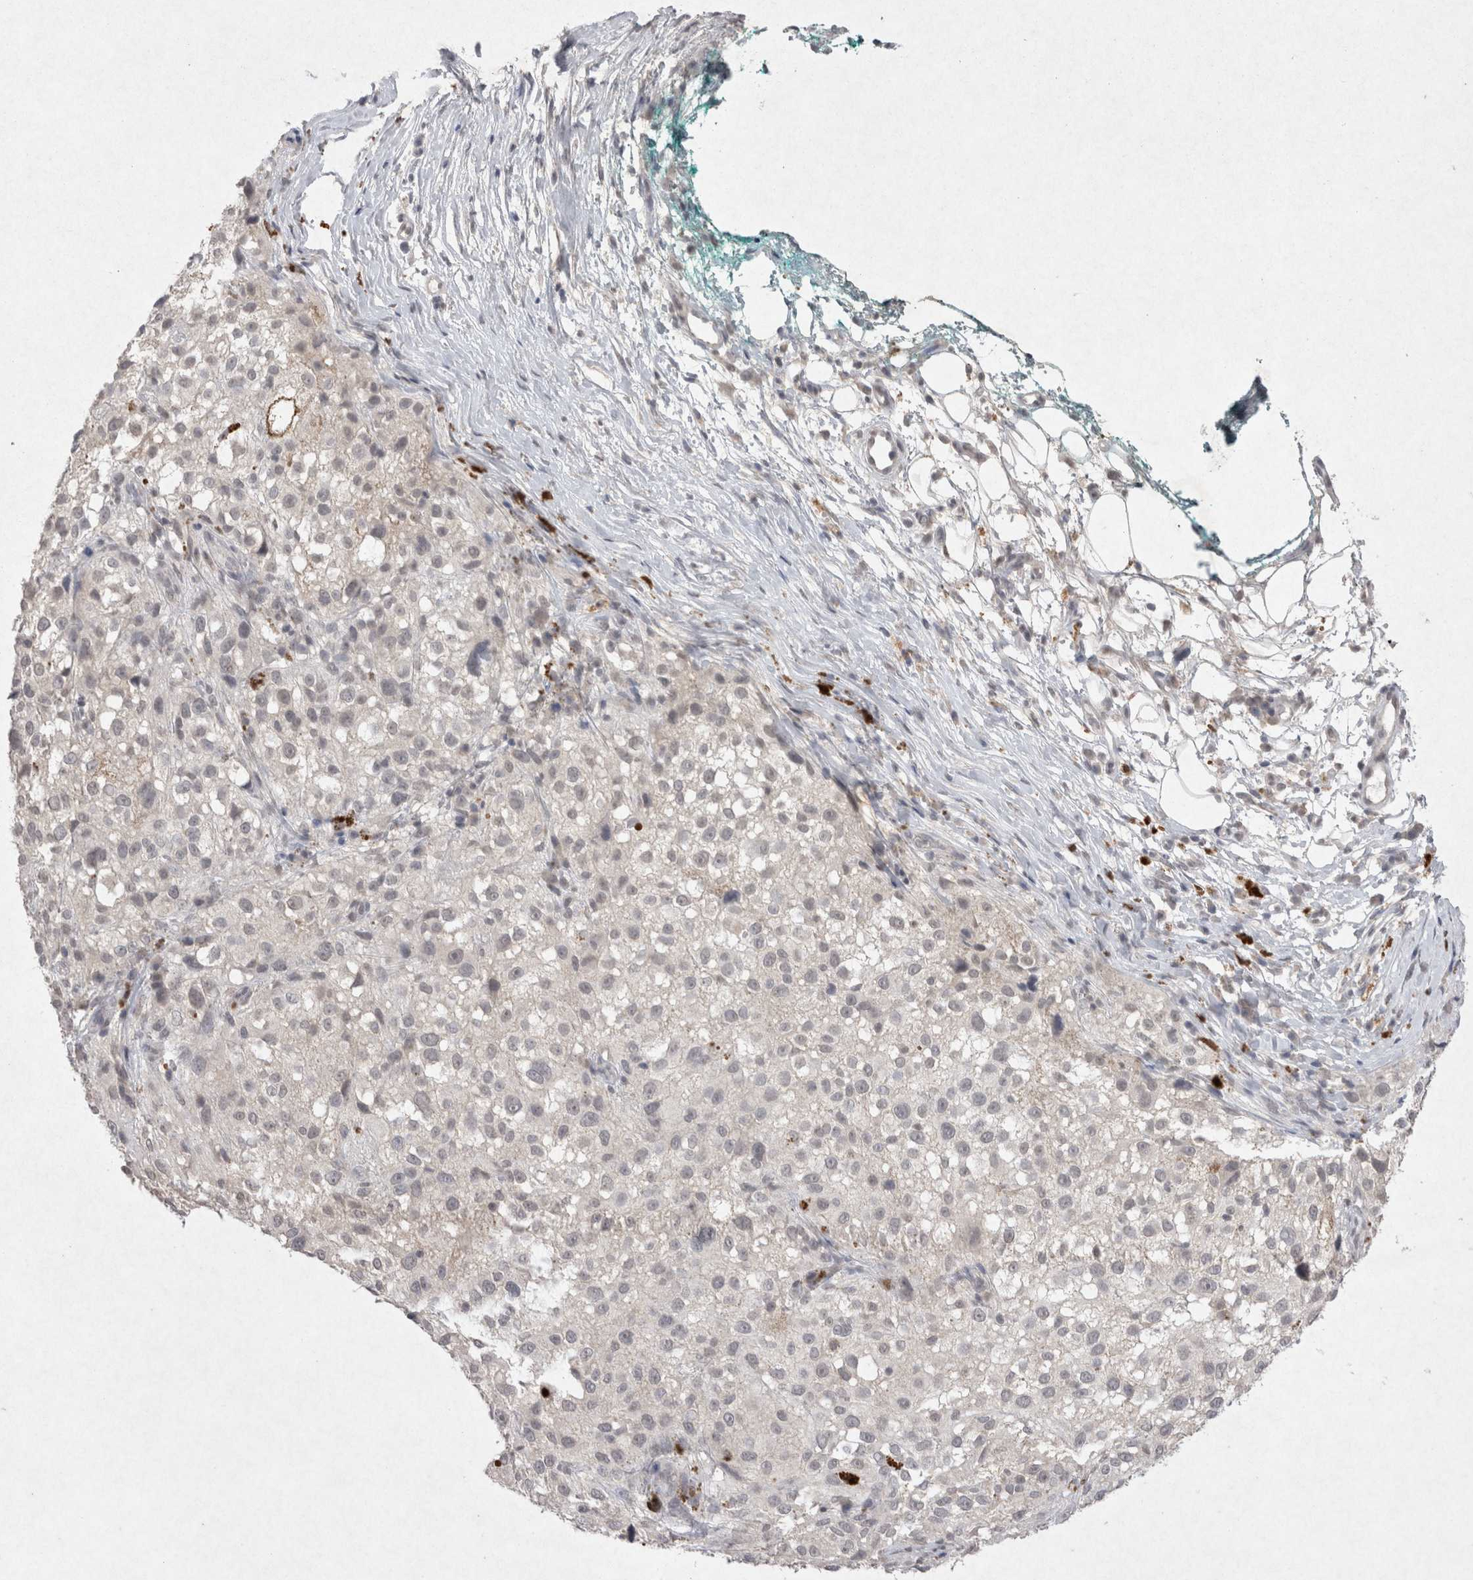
{"staining": {"intensity": "negative", "quantity": "none", "location": "none"}, "tissue": "melanoma", "cell_type": "Tumor cells", "image_type": "cancer", "snomed": [{"axis": "morphology", "description": "Necrosis, NOS"}, {"axis": "morphology", "description": "Malignant melanoma, NOS"}, {"axis": "topography", "description": "Skin"}], "caption": "Immunohistochemistry of human melanoma displays no staining in tumor cells.", "gene": "LYVE1", "patient": {"sex": "female", "age": 87}}